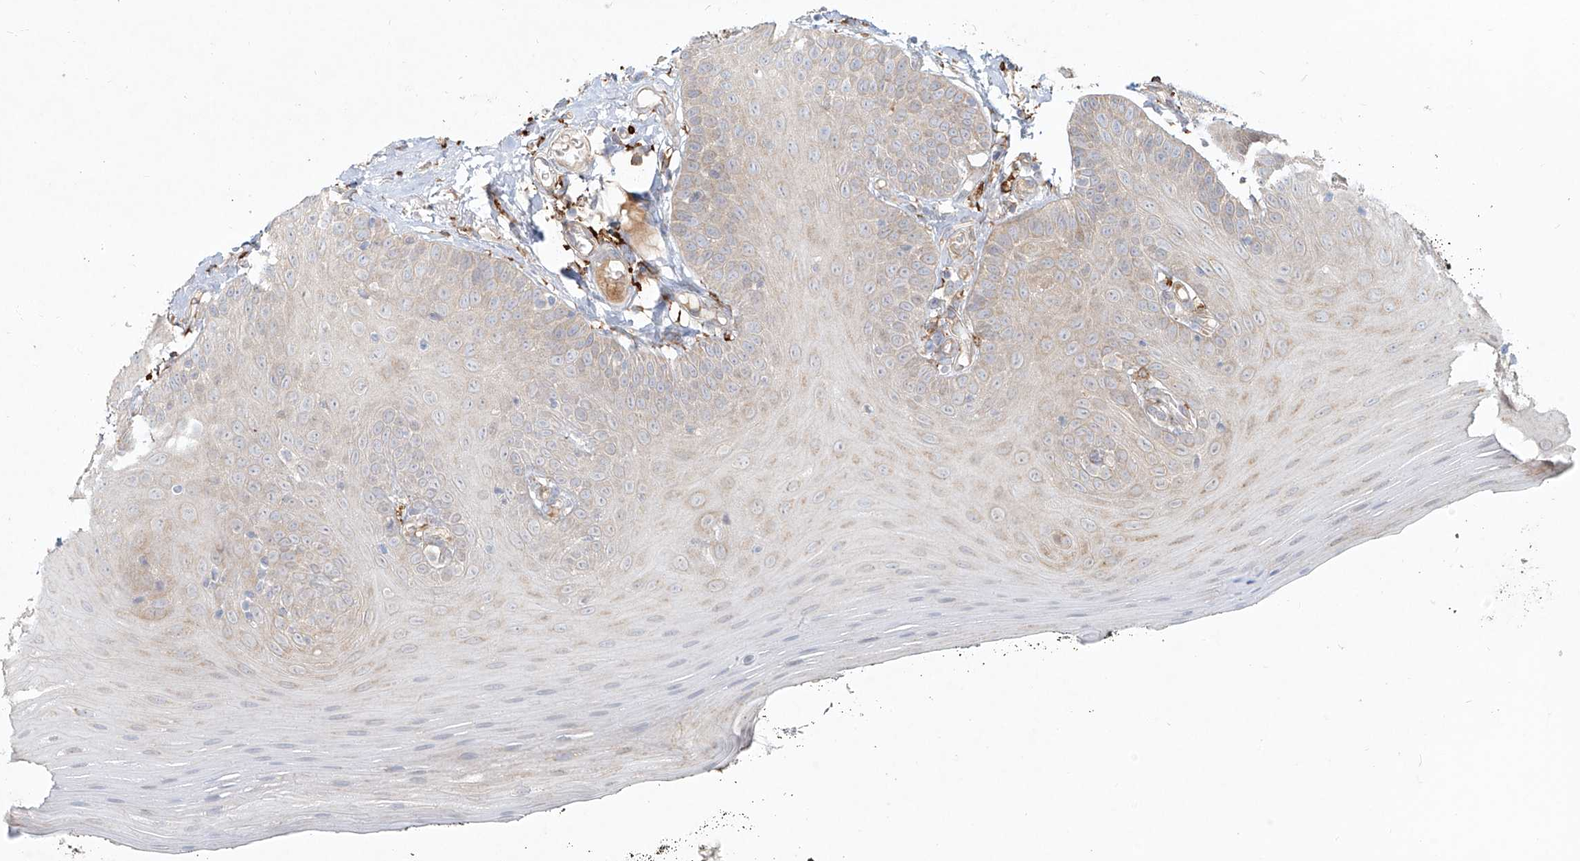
{"staining": {"intensity": "negative", "quantity": "none", "location": "none"}, "tissue": "oral mucosa", "cell_type": "Squamous epithelial cells", "image_type": "normal", "snomed": [{"axis": "morphology", "description": "Normal tissue, NOS"}, {"axis": "topography", "description": "Oral tissue"}], "caption": "DAB immunohistochemical staining of normal human oral mucosa reveals no significant staining in squamous epithelial cells.", "gene": "CD209", "patient": {"sex": "male", "age": 74}}